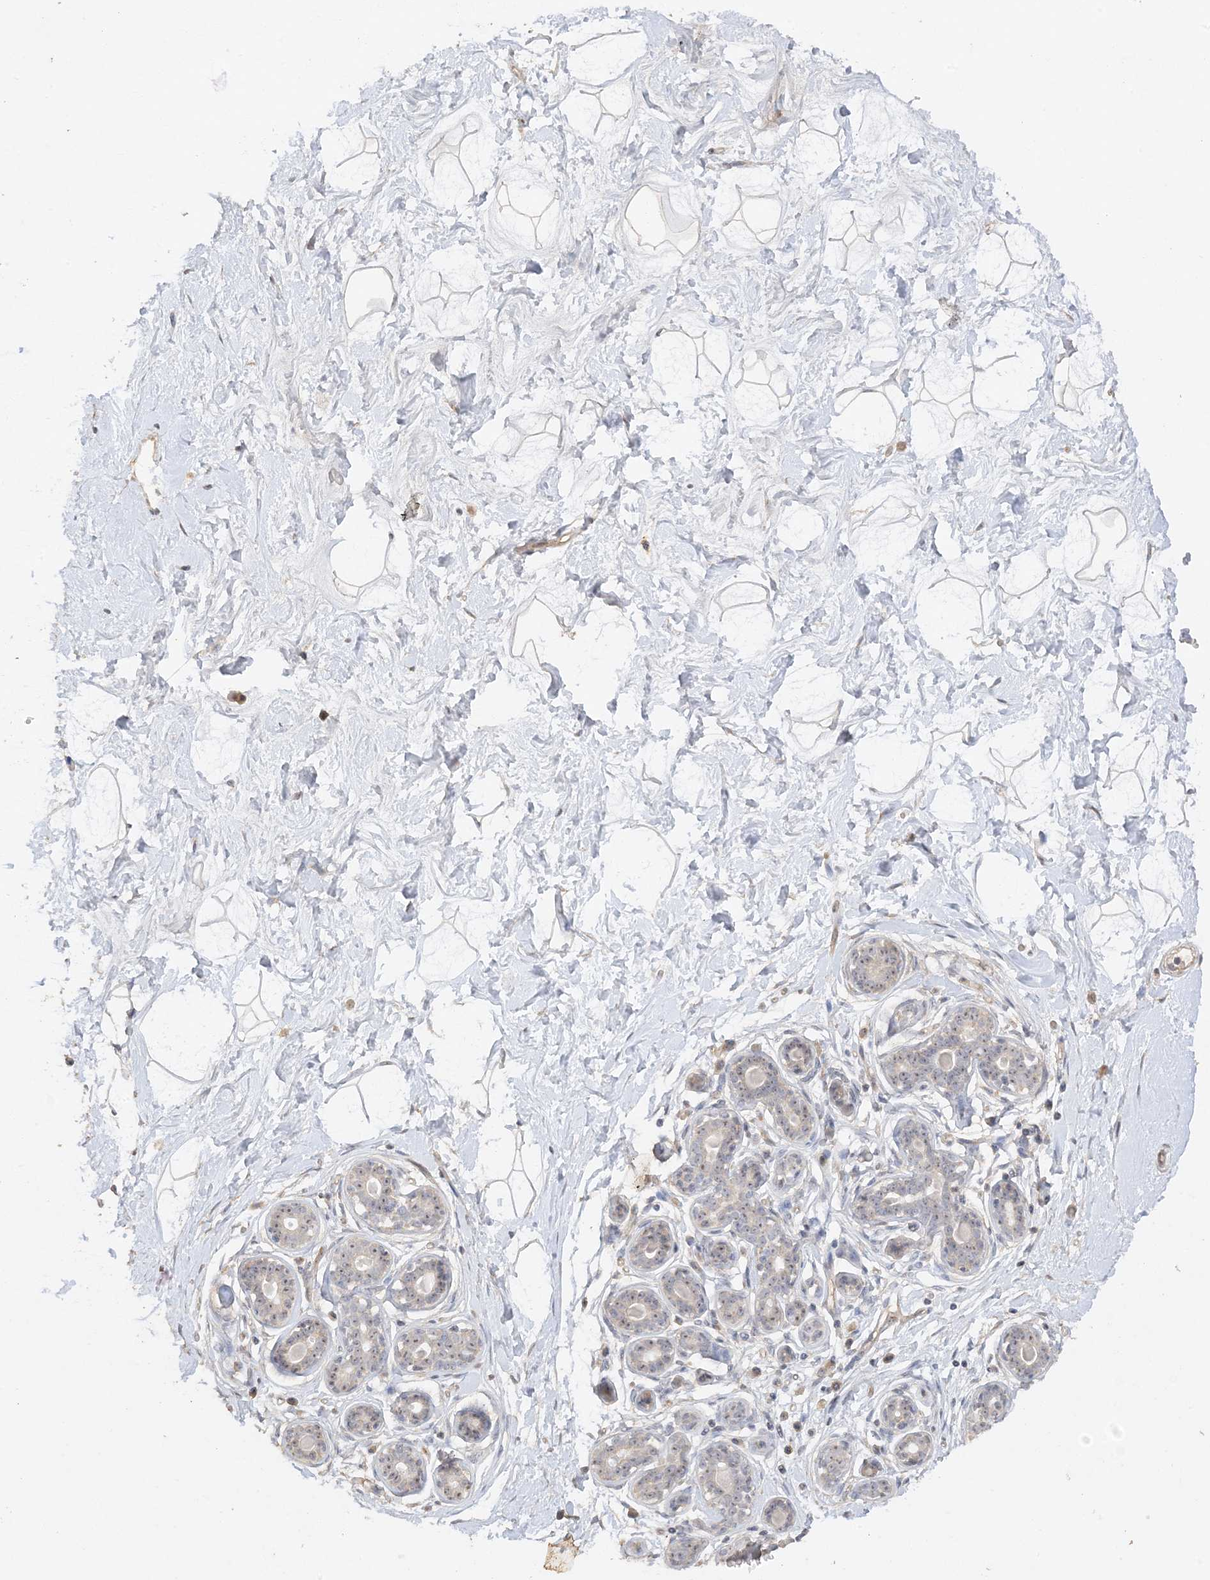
{"staining": {"intensity": "negative", "quantity": "none", "location": "none"}, "tissue": "breast", "cell_type": "Adipocytes", "image_type": "normal", "snomed": [{"axis": "morphology", "description": "Normal tissue, NOS"}, {"axis": "morphology", "description": "Adenoma, NOS"}, {"axis": "topography", "description": "Breast"}], "caption": "IHC image of benign breast stained for a protein (brown), which reveals no positivity in adipocytes. (IHC, brightfield microscopy, high magnification).", "gene": "DDX18", "patient": {"sex": "female", "age": 23}}